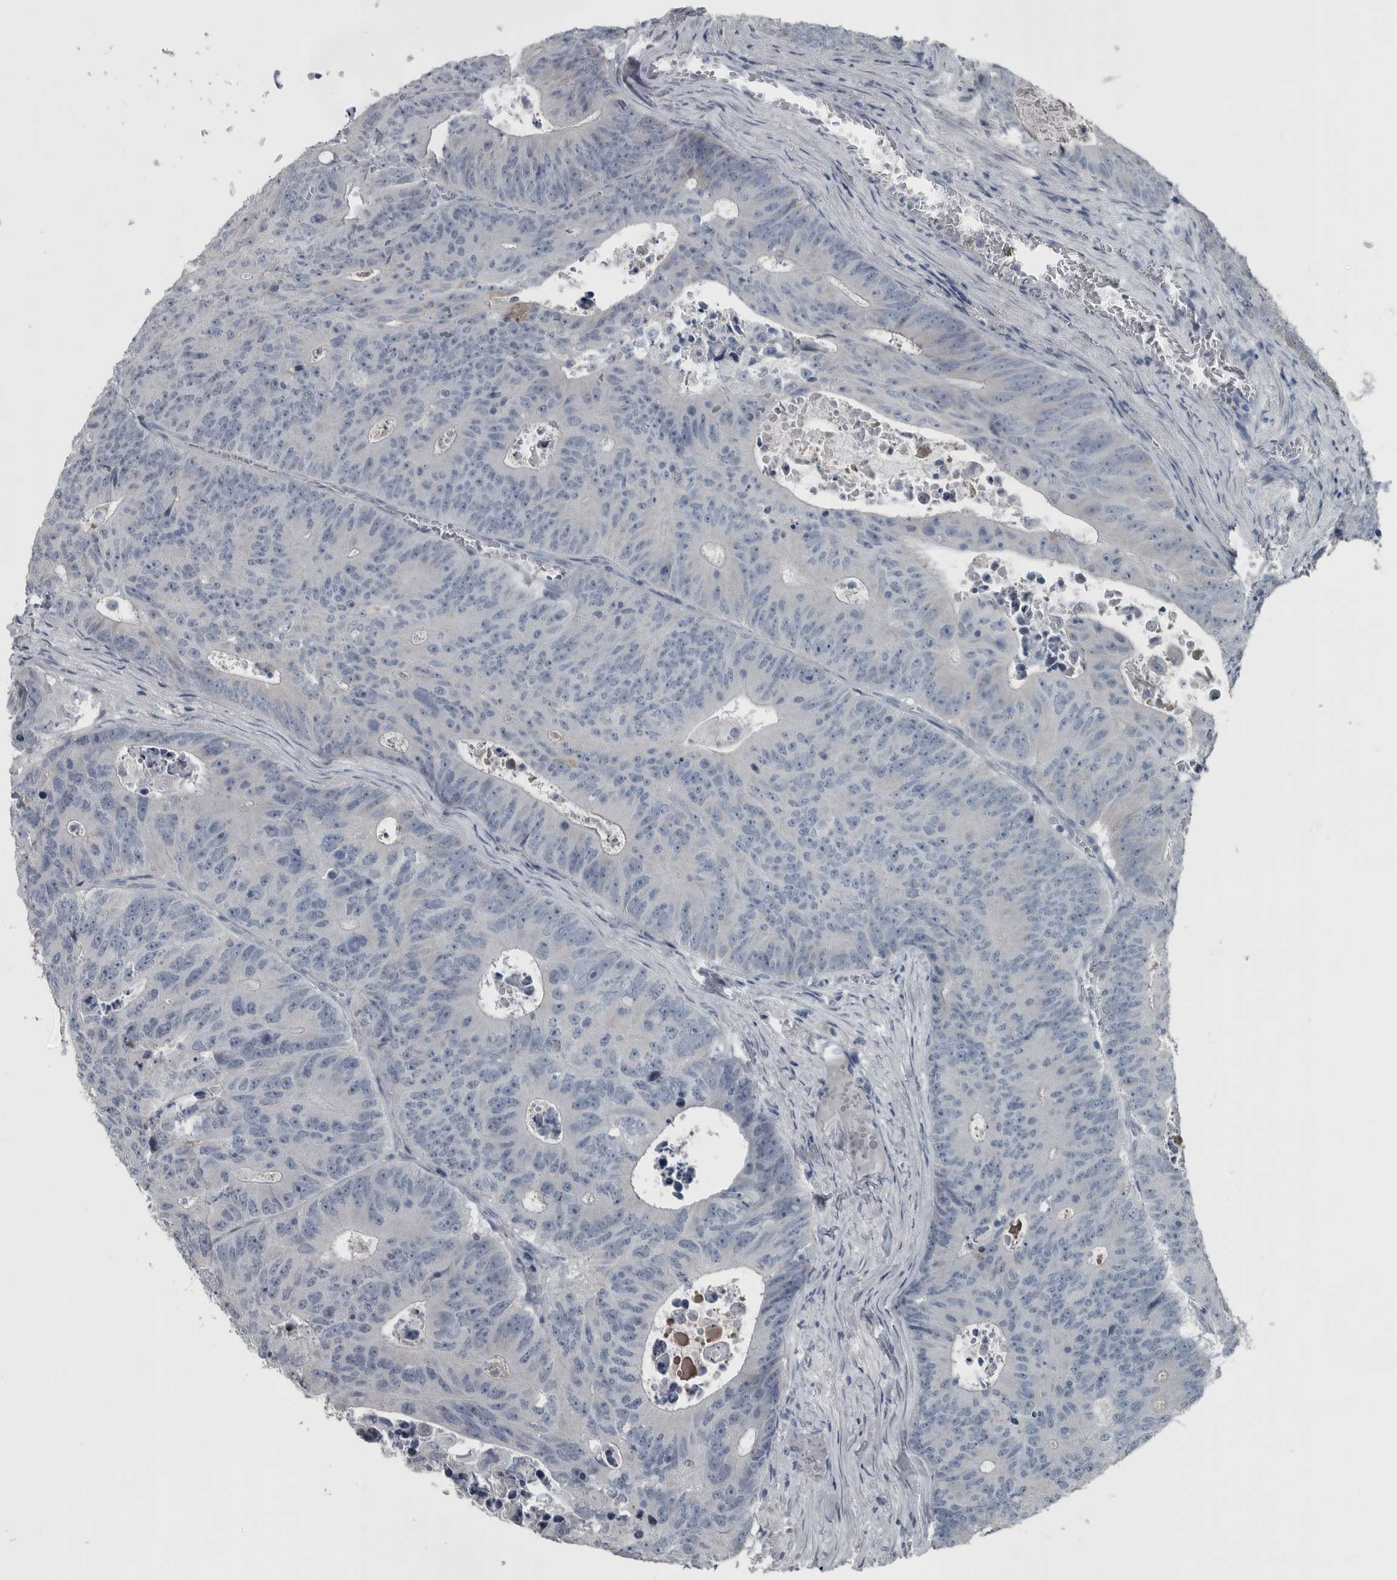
{"staining": {"intensity": "negative", "quantity": "none", "location": "none"}, "tissue": "colorectal cancer", "cell_type": "Tumor cells", "image_type": "cancer", "snomed": [{"axis": "morphology", "description": "Adenocarcinoma, NOS"}, {"axis": "topography", "description": "Colon"}], "caption": "This is a photomicrograph of immunohistochemistry (IHC) staining of colorectal cancer (adenocarcinoma), which shows no expression in tumor cells. (Stains: DAB immunohistochemistry with hematoxylin counter stain, Microscopy: brightfield microscopy at high magnification).", "gene": "KRT20", "patient": {"sex": "male", "age": 87}}